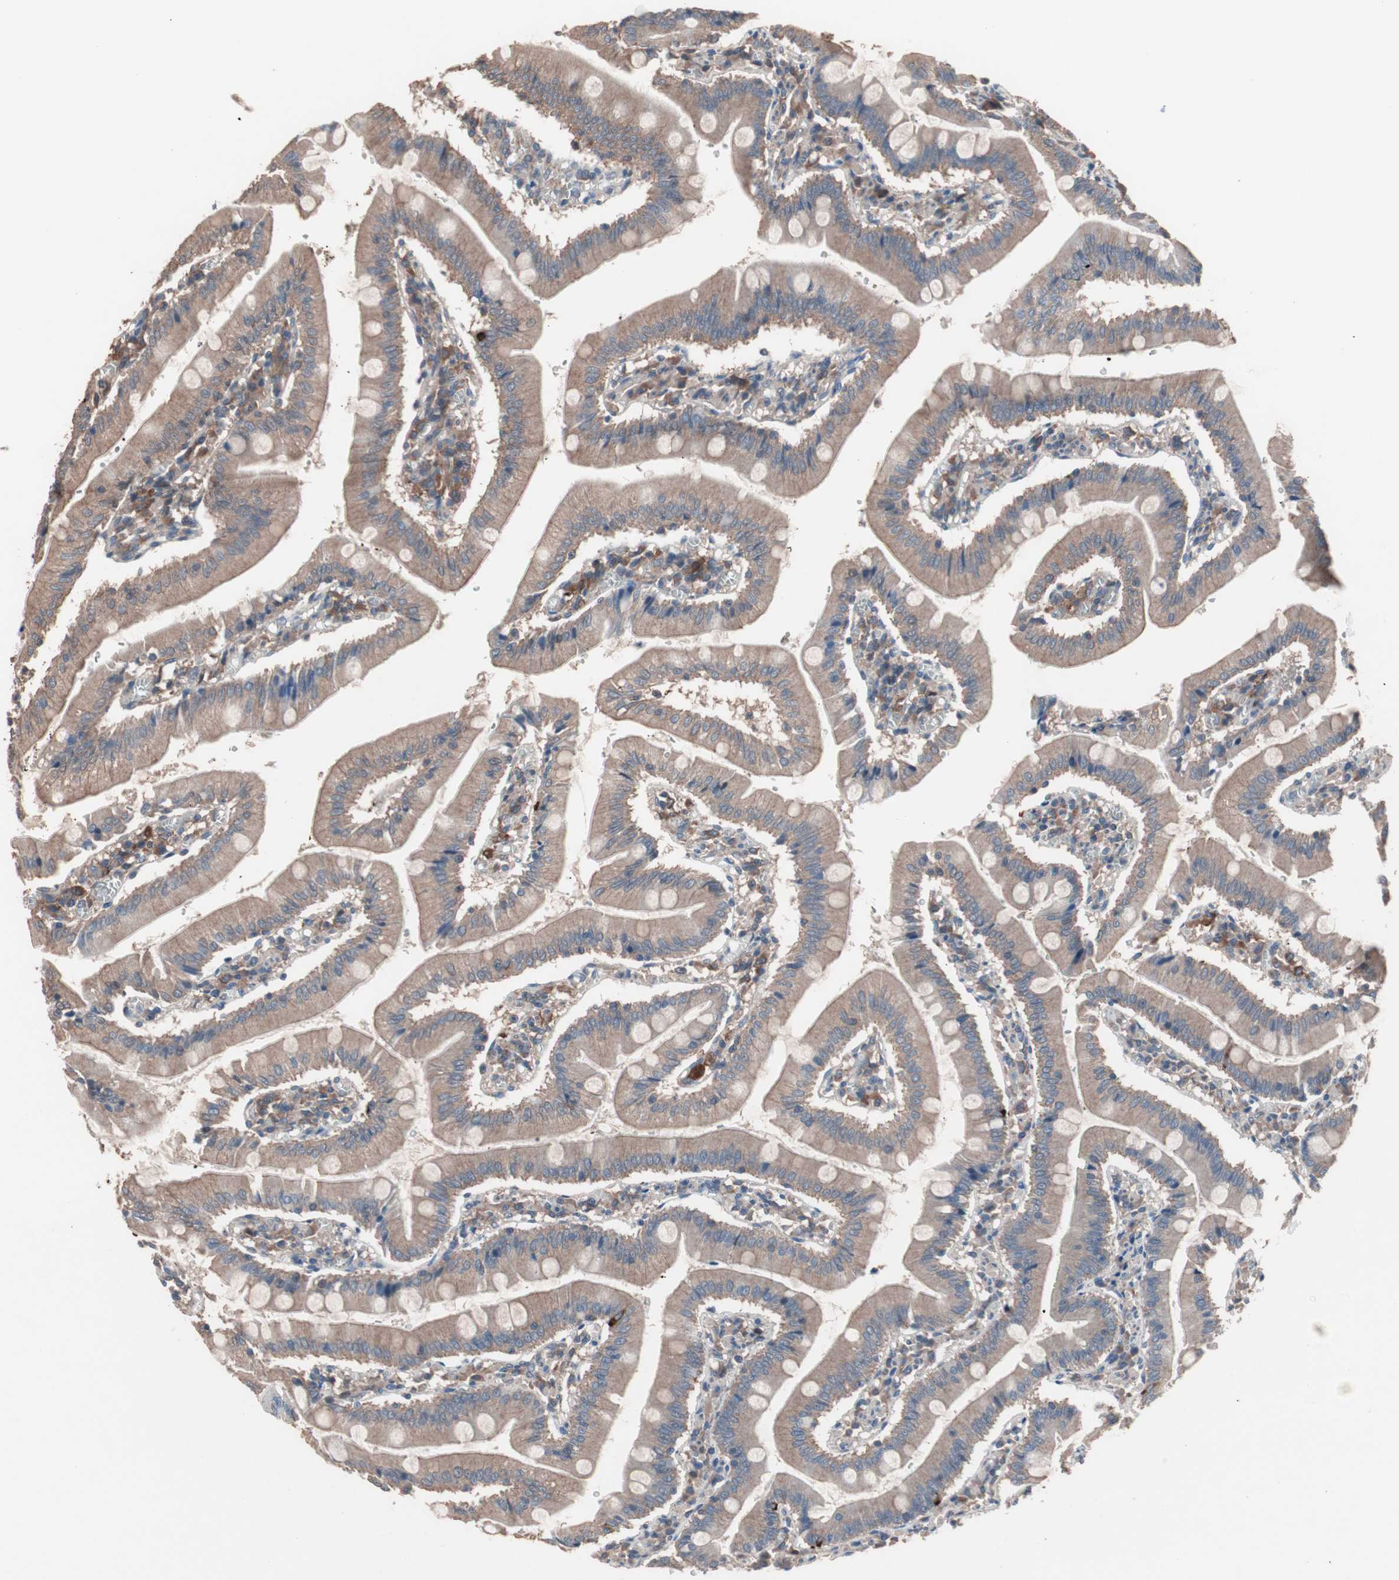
{"staining": {"intensity": "moderate", "quantity": ">75%", "location": "cytoplasmic/membranous"}, "tissue": "small intestine", "cell_type": "Glandular cells", "image_type": "normal", "snomed": [{"axis": "morphology", "description": "Normal tissue, NOS"}, {"axis": "topography", "description": "Small intestine"}], "caption": "A brown stain shows moderate cytoplasmic/membranous positivity of a protein in glandular cells of normal human small intestine. (DAB = brown stain, brightfield microscopy at high magnification).", "gene": "ATG7", "patient": {"sex": "male", "age": 71}}